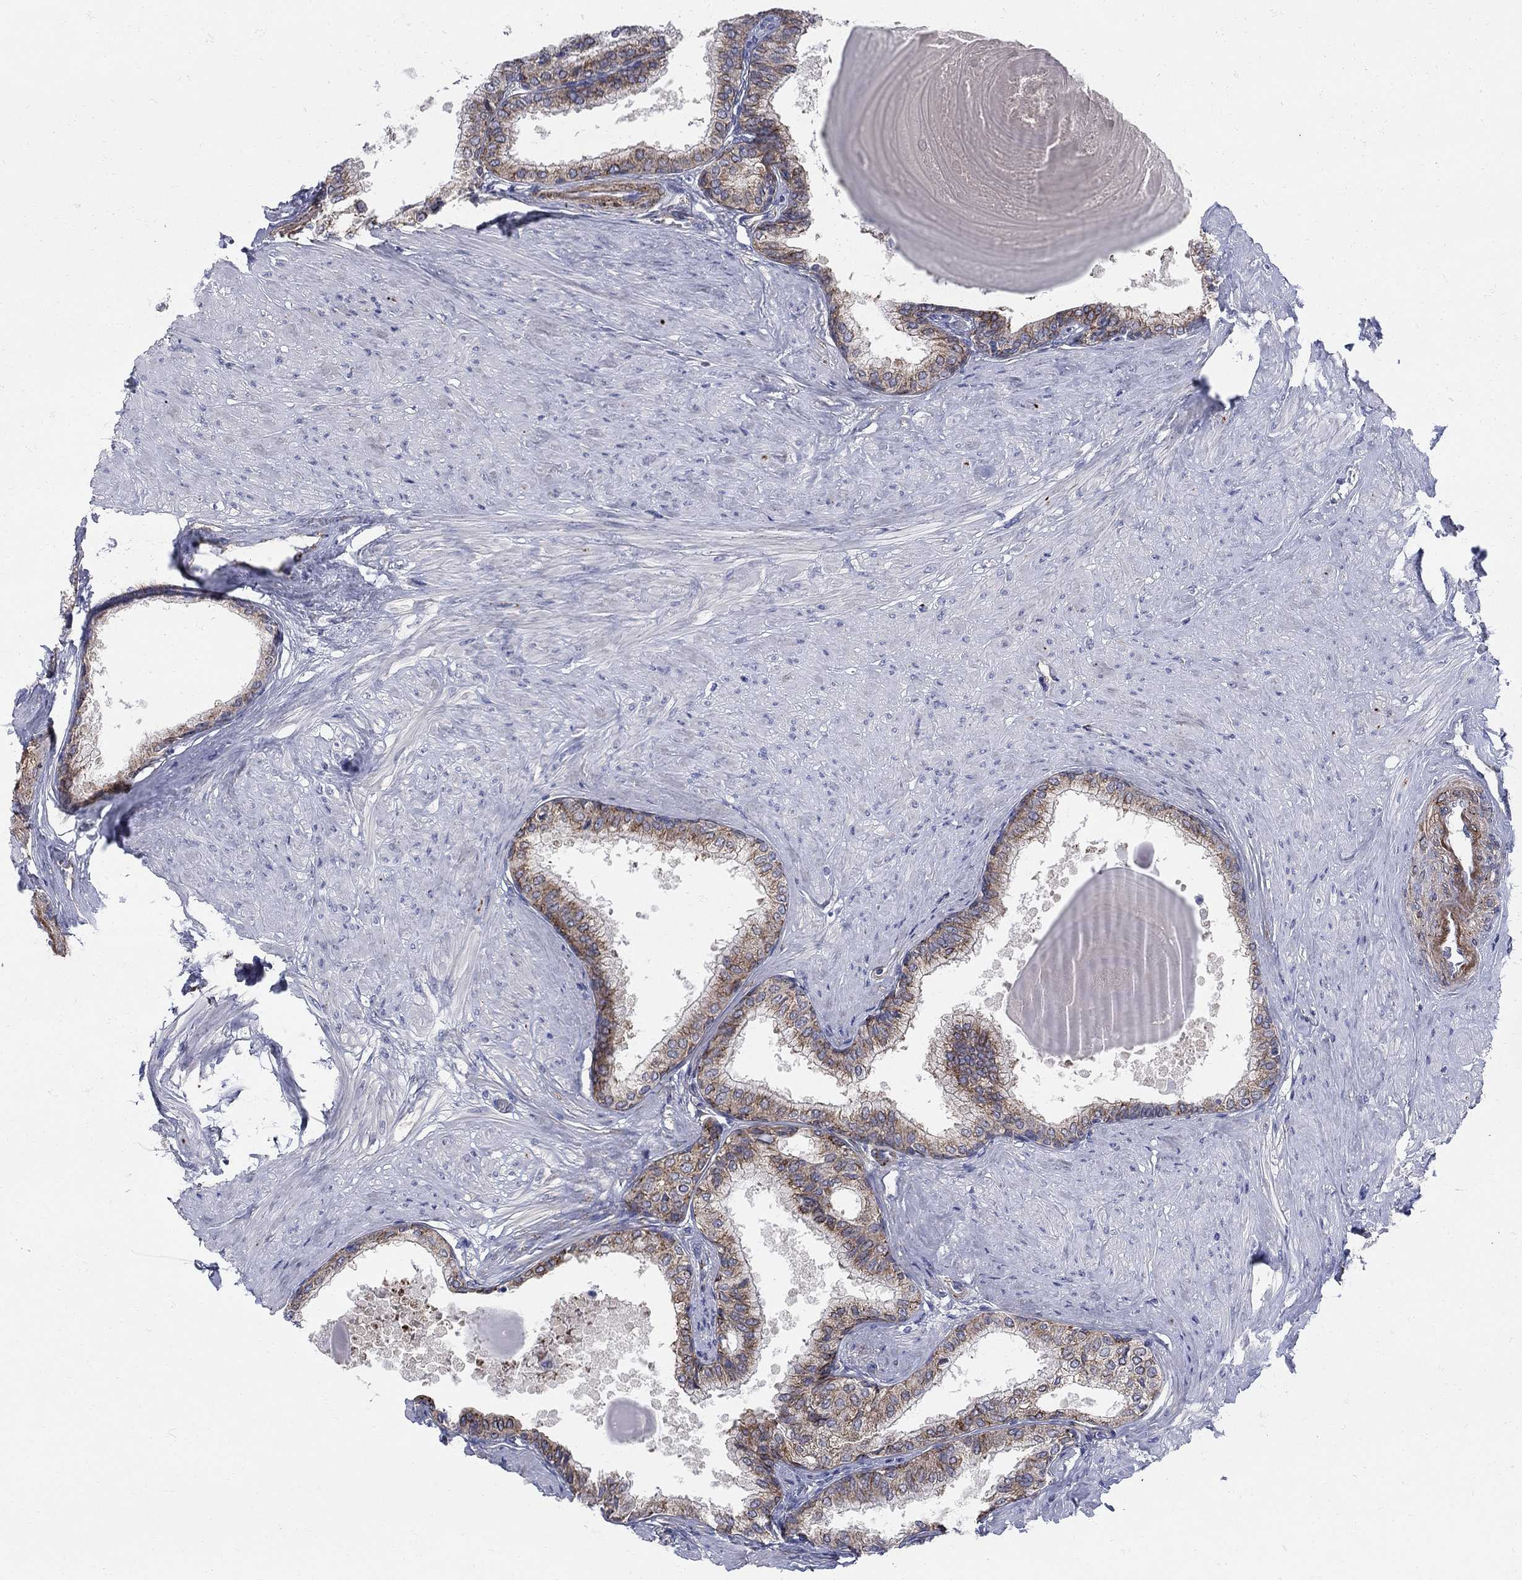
{"staining": {"intensity": "moderate", "quantity": ">75%", "location": "cytoplasmic/membranous"}, "tissue": "prostate", "cell_type": "Glandular cells", "image_type": "normal", "snomed": [{"axis": "morphology", "description": "Normal tissue, NOS"}, {"axis": "topography", "description": "Prostate"}], "caption": "A high-resolution photomicrograph shows immunohistochemistry (IHC) staining of benign prostate, which exhibits moderate cytoplasmic/membranous positivity in about >75% of glandular cells. Using DAB (brown) and hematoxylin (blue) stains, captured at high magnification using brightfield microscopy.", "gene": "SEPTIN8", "patient": {"sex": "male", "age": 63}}